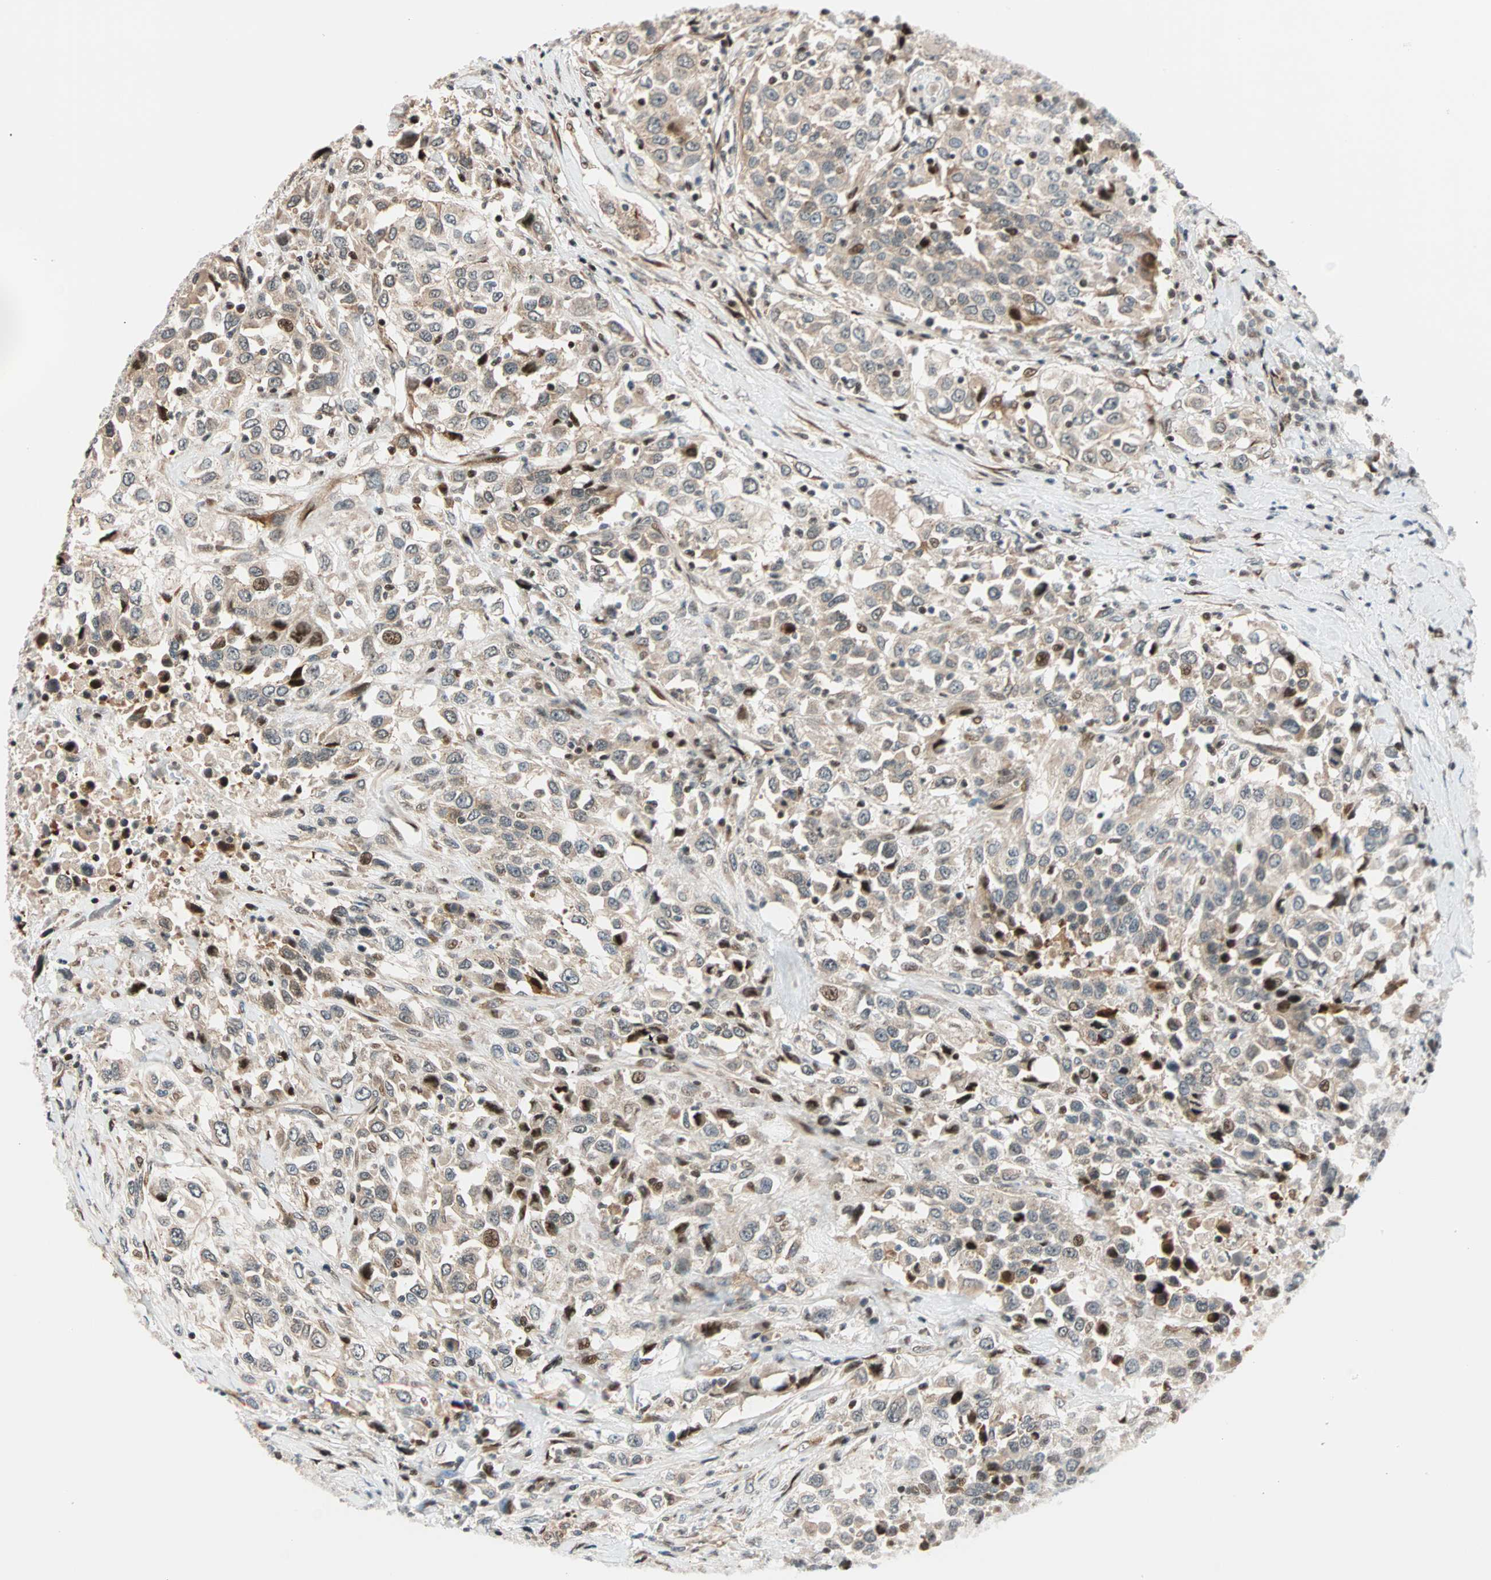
{"staining": {"intensity": "moderate", "quantity": "25%-75%", "location": "cytoplasmic/membranous,nuclear"}, "tissue": "urothelial cancer", "cell_type": "Tumor cells", "image_type": "cancer", "snomed": [{"axis": "morphology", "description": "Urothelial carcinoma, High grade"}, {"axis": "topography", "description": "Urinary bladder"}], "caption": "Immunohistochemistry (IHC) of human urothelial cancer shows medium levels of moderate cytoplasmic/membranous and nuclear expression in about 25%-75% of tumor cells.", "gene": "HECW1", "patient": {"sex": "female", "age": 80}}